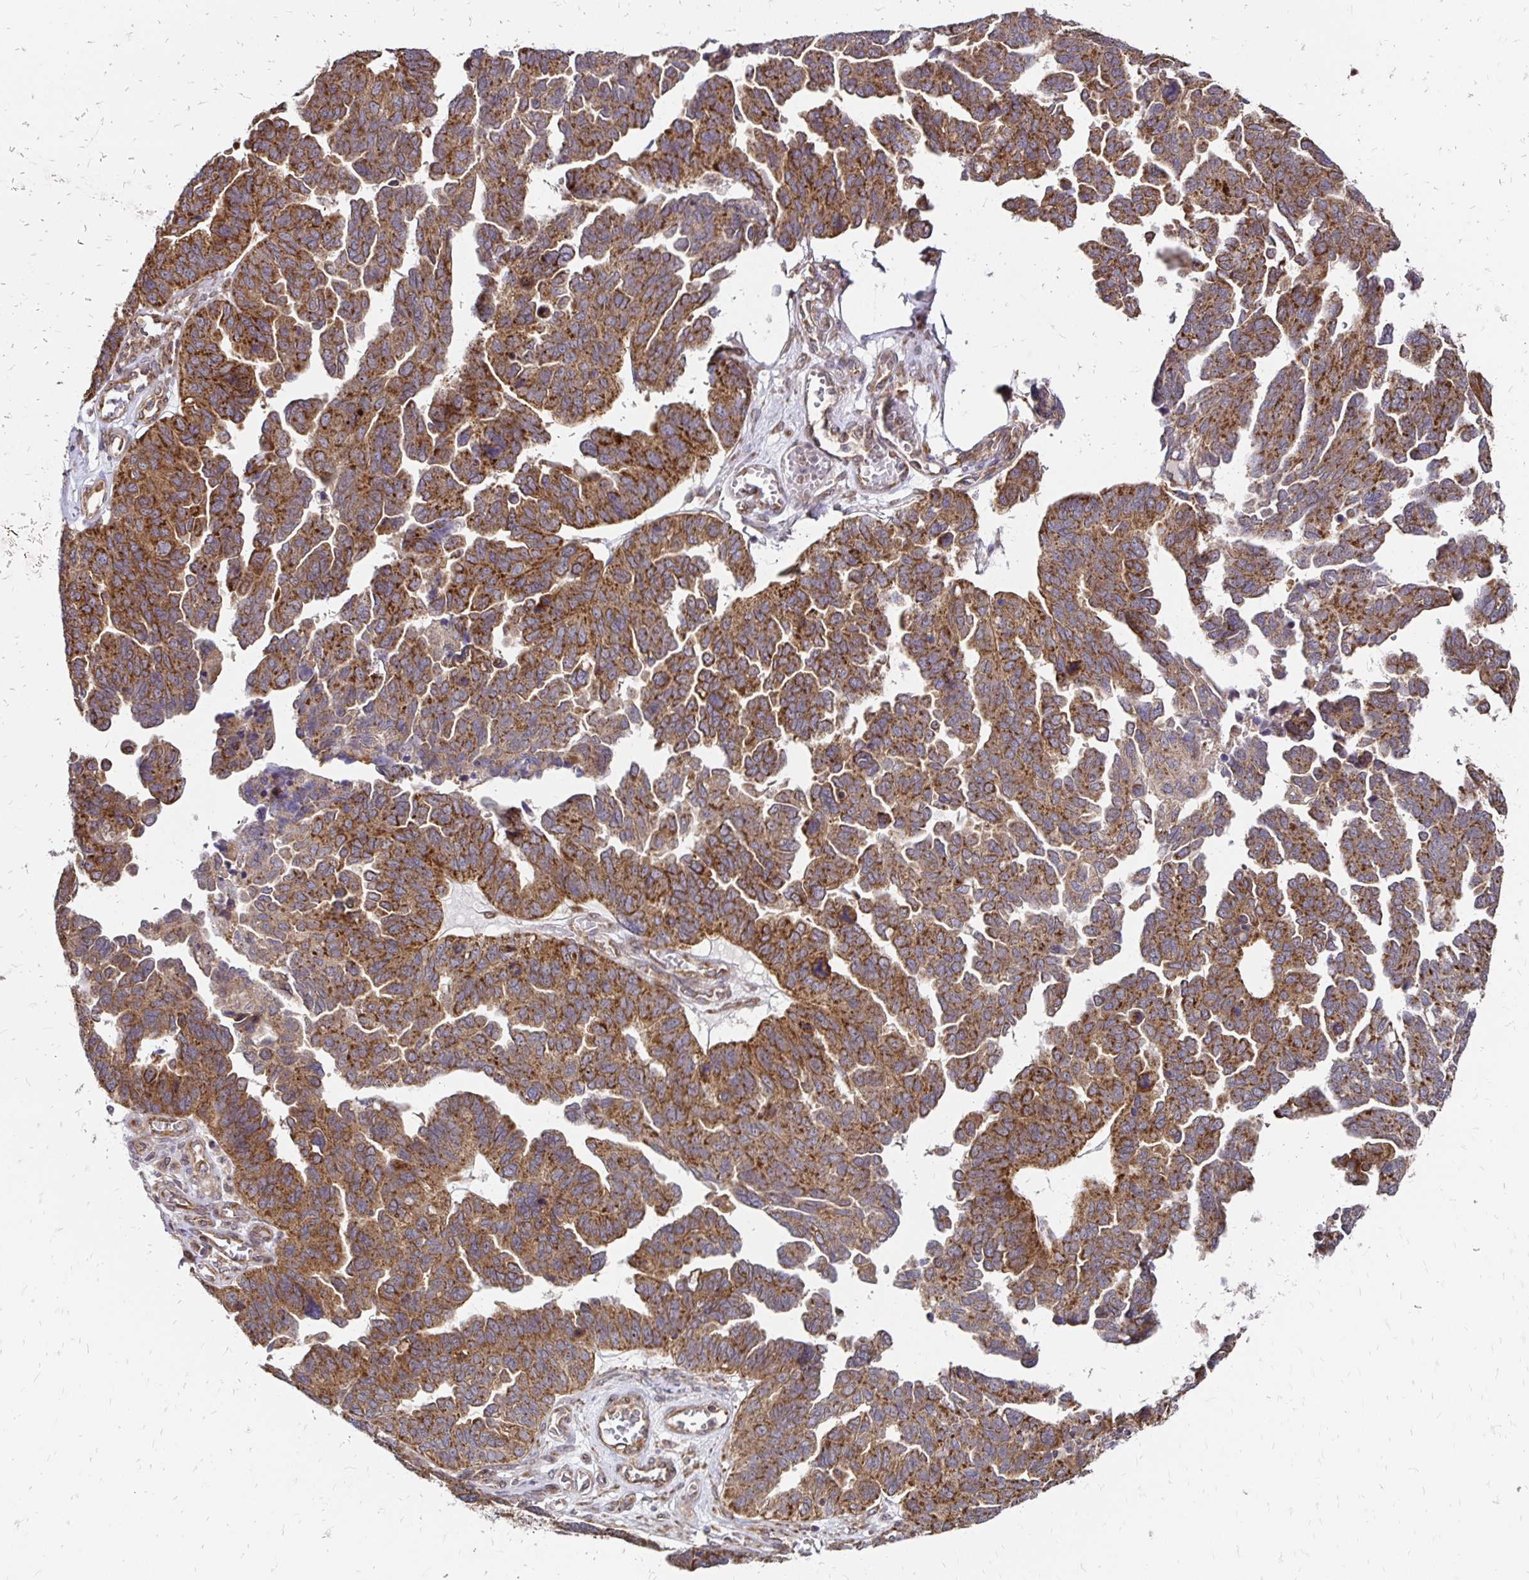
{"staining": {"intensity": "strong", "quantity": ">75%", "location": "cytoplasmic/membranous"}, "tissue": "ovarian cancer", "cell_type": "Tumor cells", "image_type": "cancer", "snomed": [{"axis": "morphology", "description": "Cystadenocarcinoma, serous, NOS"}, {"axis": "topography", "description": "Ovary"}], "caption": "Tumor cells reveal strong cytoplasmic/membranous positivity in approximately >75% of cells in serous cystadenocarcinoma (ovarian).", "gene": "ZW10", "patient": {"sex": "female", "age": 64}}